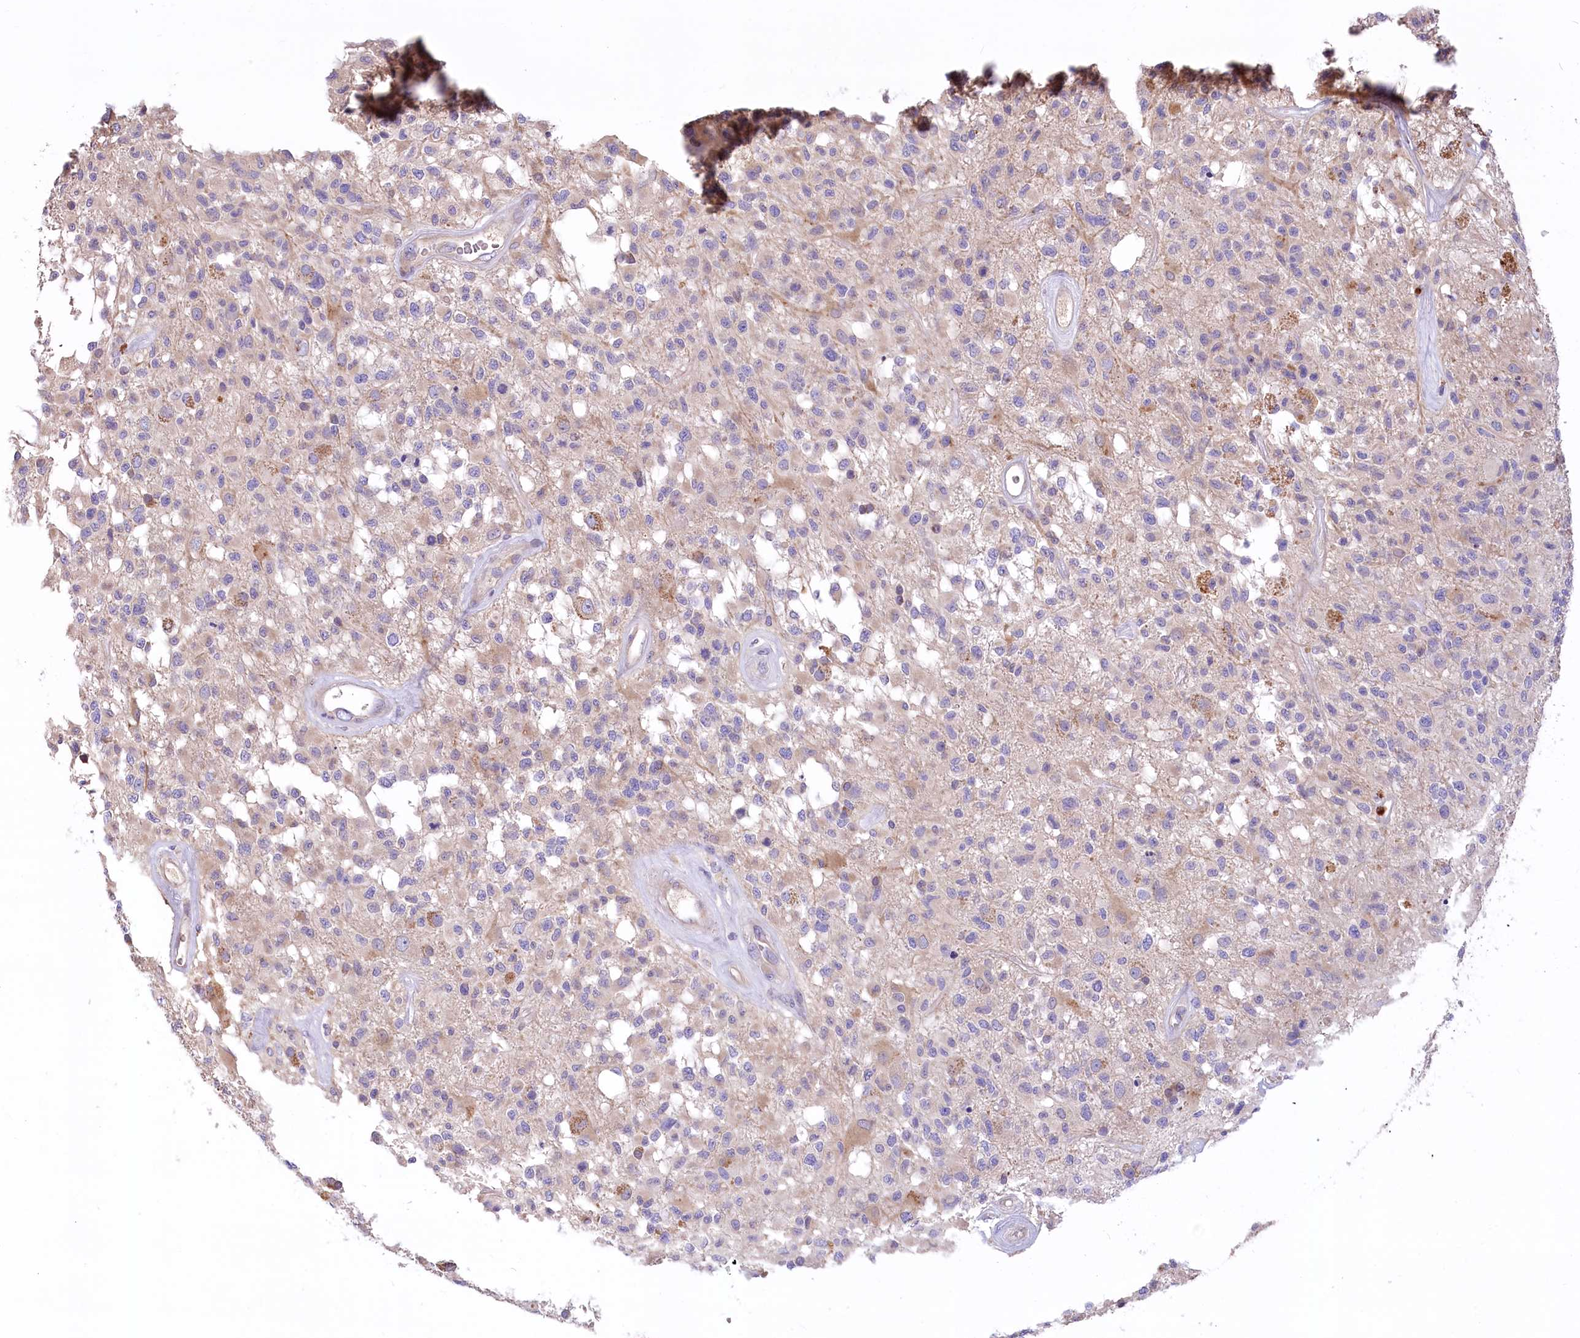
{"staining": {"intensity": "negative", "quantity": "none", "location": "none"}, "tissue": "glioma", "cell_type": "Tumor cells", "image_type": "cancer", "snomed": [{"axis": "morphology", "description": "Glioma, malignant, High grade"}, {"axis": "morphology", "description": "Glioblastoma, NOS"}, {"axis": "topography", "description": "Brain"}], "caption": "DAB (3,3'-diaminobenzidine) immunohistochemical staining of human glioma reveals no significant staining in tumor cells. (DAB immunohistochemistry (IHC), high magnification).", "gene": "PBLD", "patient": {"sex": "male", "age": 60}}